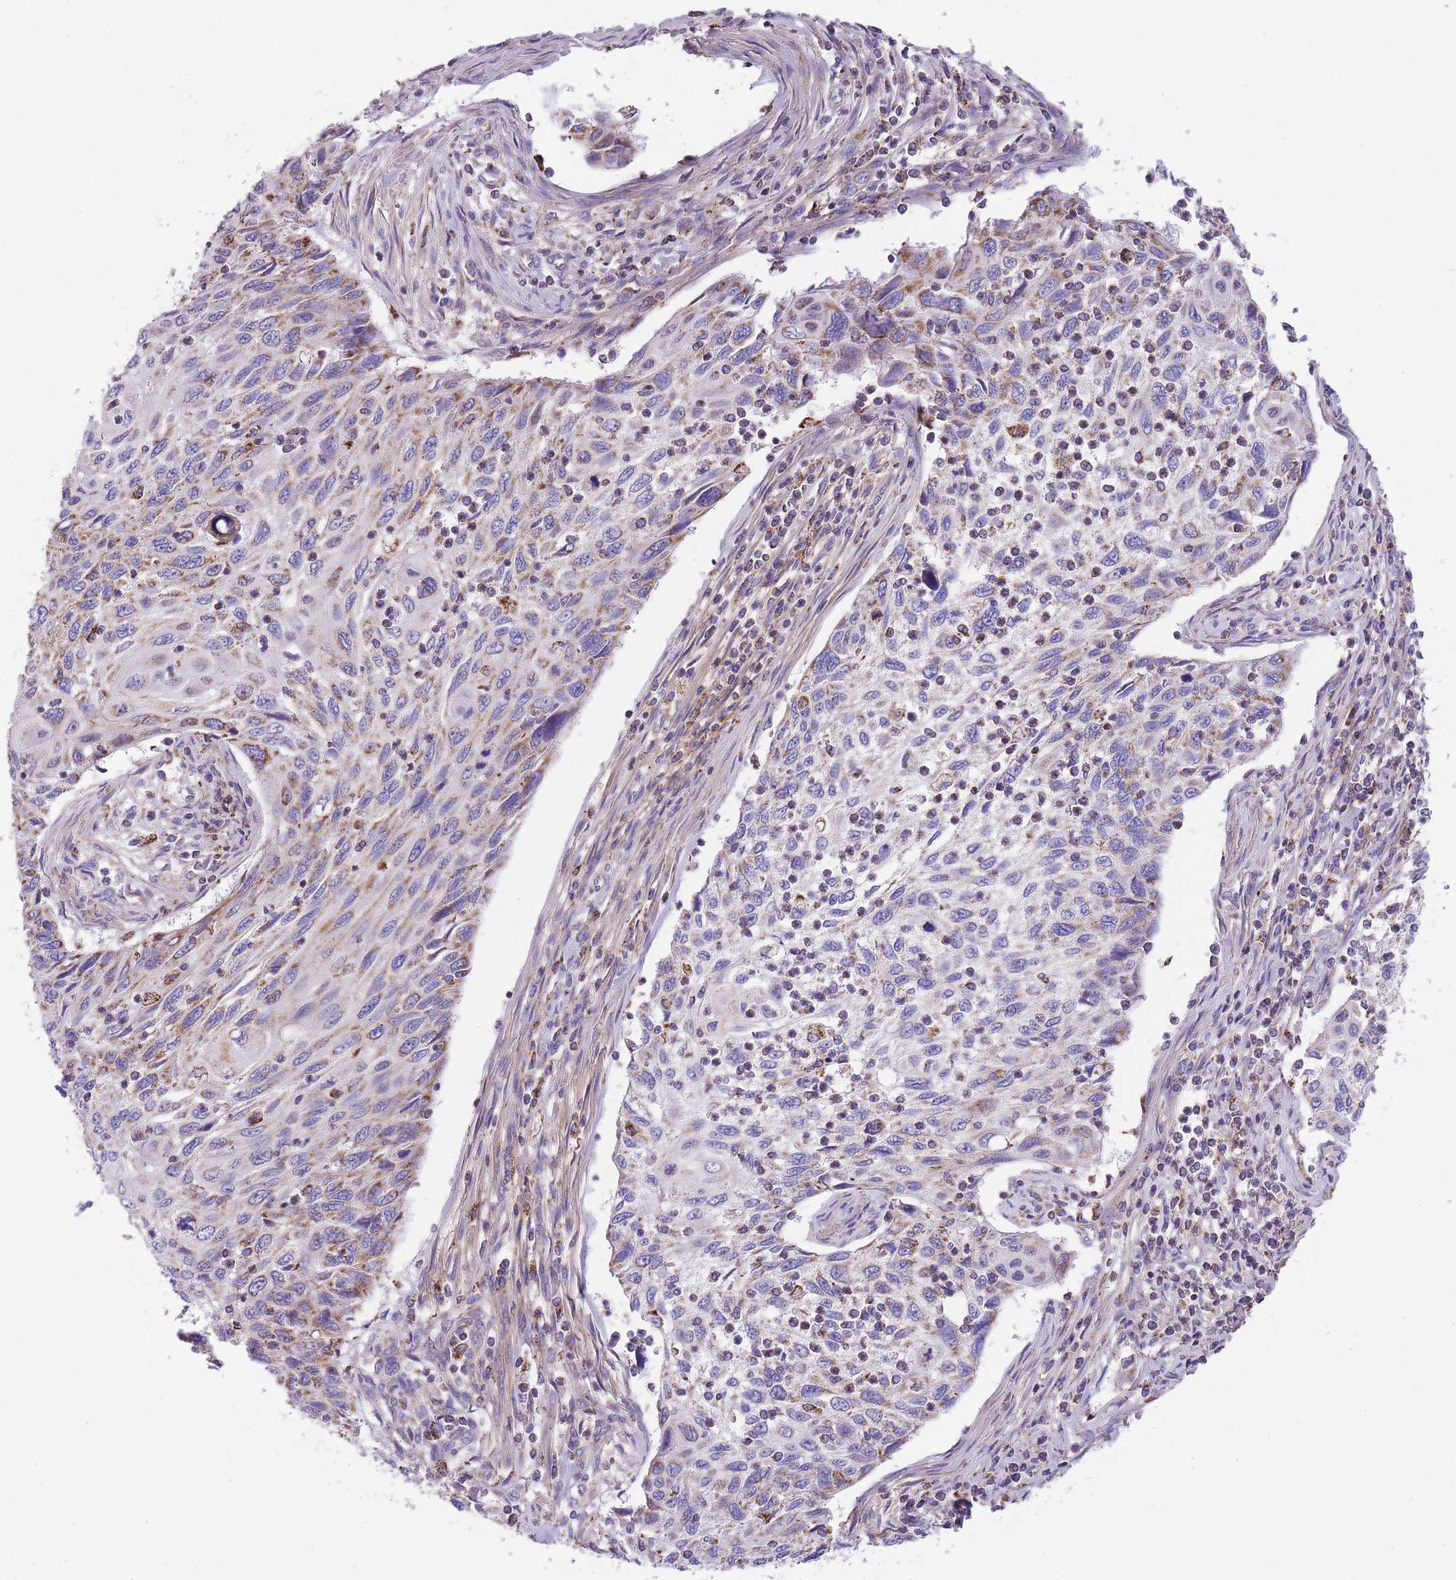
{"staining": {"intensity": "moderate", "quantity": "<25%", "location": "cytoplasmic/membranous"}, "tissue": "cervical cancer", "cell_type": "Tumor cells", "image_type": "cancer", "snomed": [{"axis": "morphology", "description": "Squamous cell carcinoma, NOS"}, {"axis": "topography", "description": "Cervix"}], "caption": "Moderate cytoplasmic/membranous positivity is identified in approximately <25% of tumor cells in cervical cancer.", "gene": "ST3GAL3", "patient": {"sex": "female", "age": 70}}